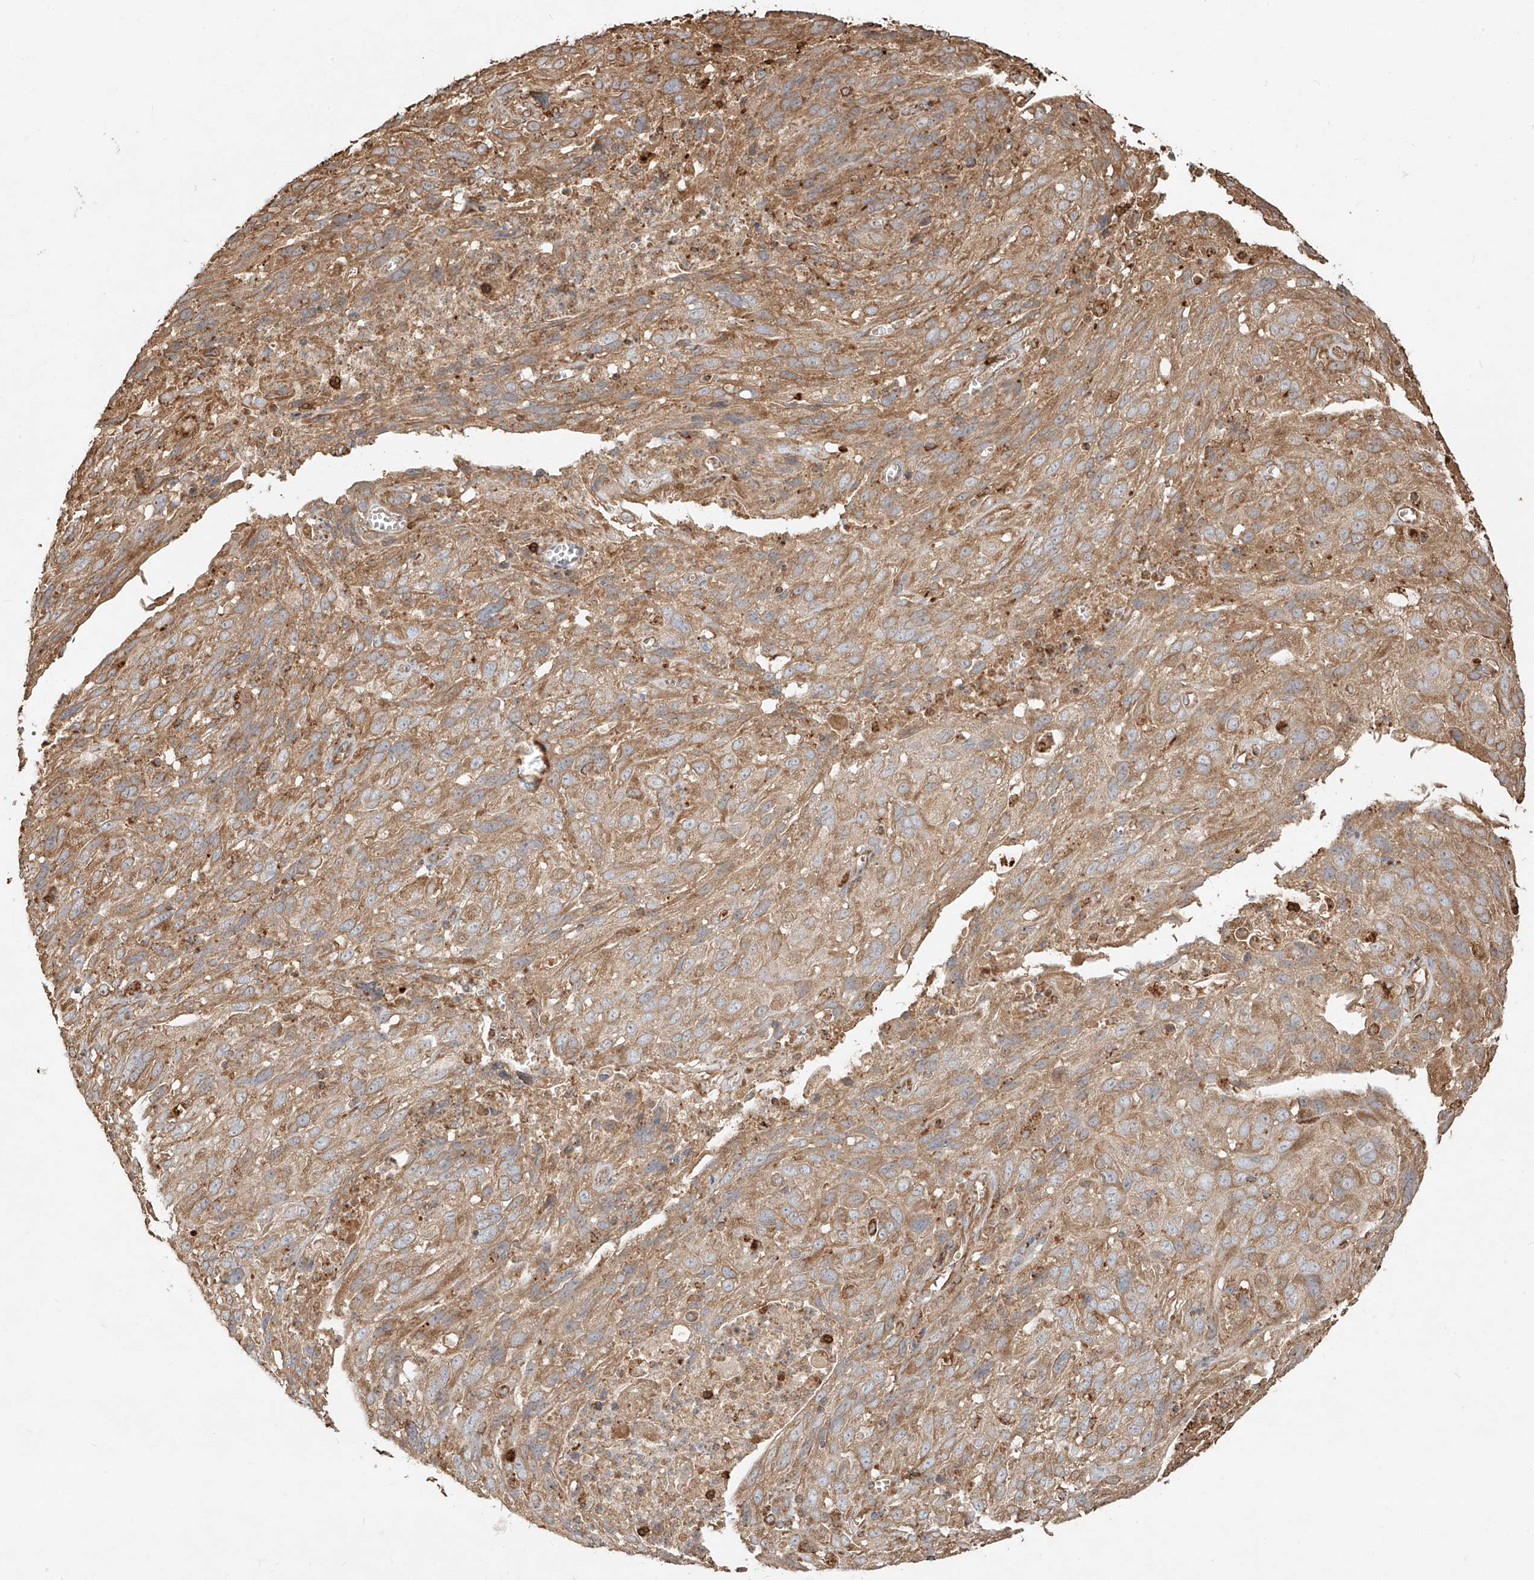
{"staining": {"intensity": "moderate", "quantity": ">75%", "location": "cytoplasmic/membranous"}, "tissue": "cervical cancer", "cell_type": "Tumor cells", "image_type": "cancer", "snomed": [{"axis": "morphology", "description": "Squamous cell carcinoma, NOS"}, {"axis": "topography", "description": "Cervix"}], "caption": "A brown stain labels moderate cytoplasmic/membranous positivity of a protein in human cervical squamous cell carcinoma tumor cells.", "gene": "EFNB1", "patient": {"sex": "female", "age": 32}}